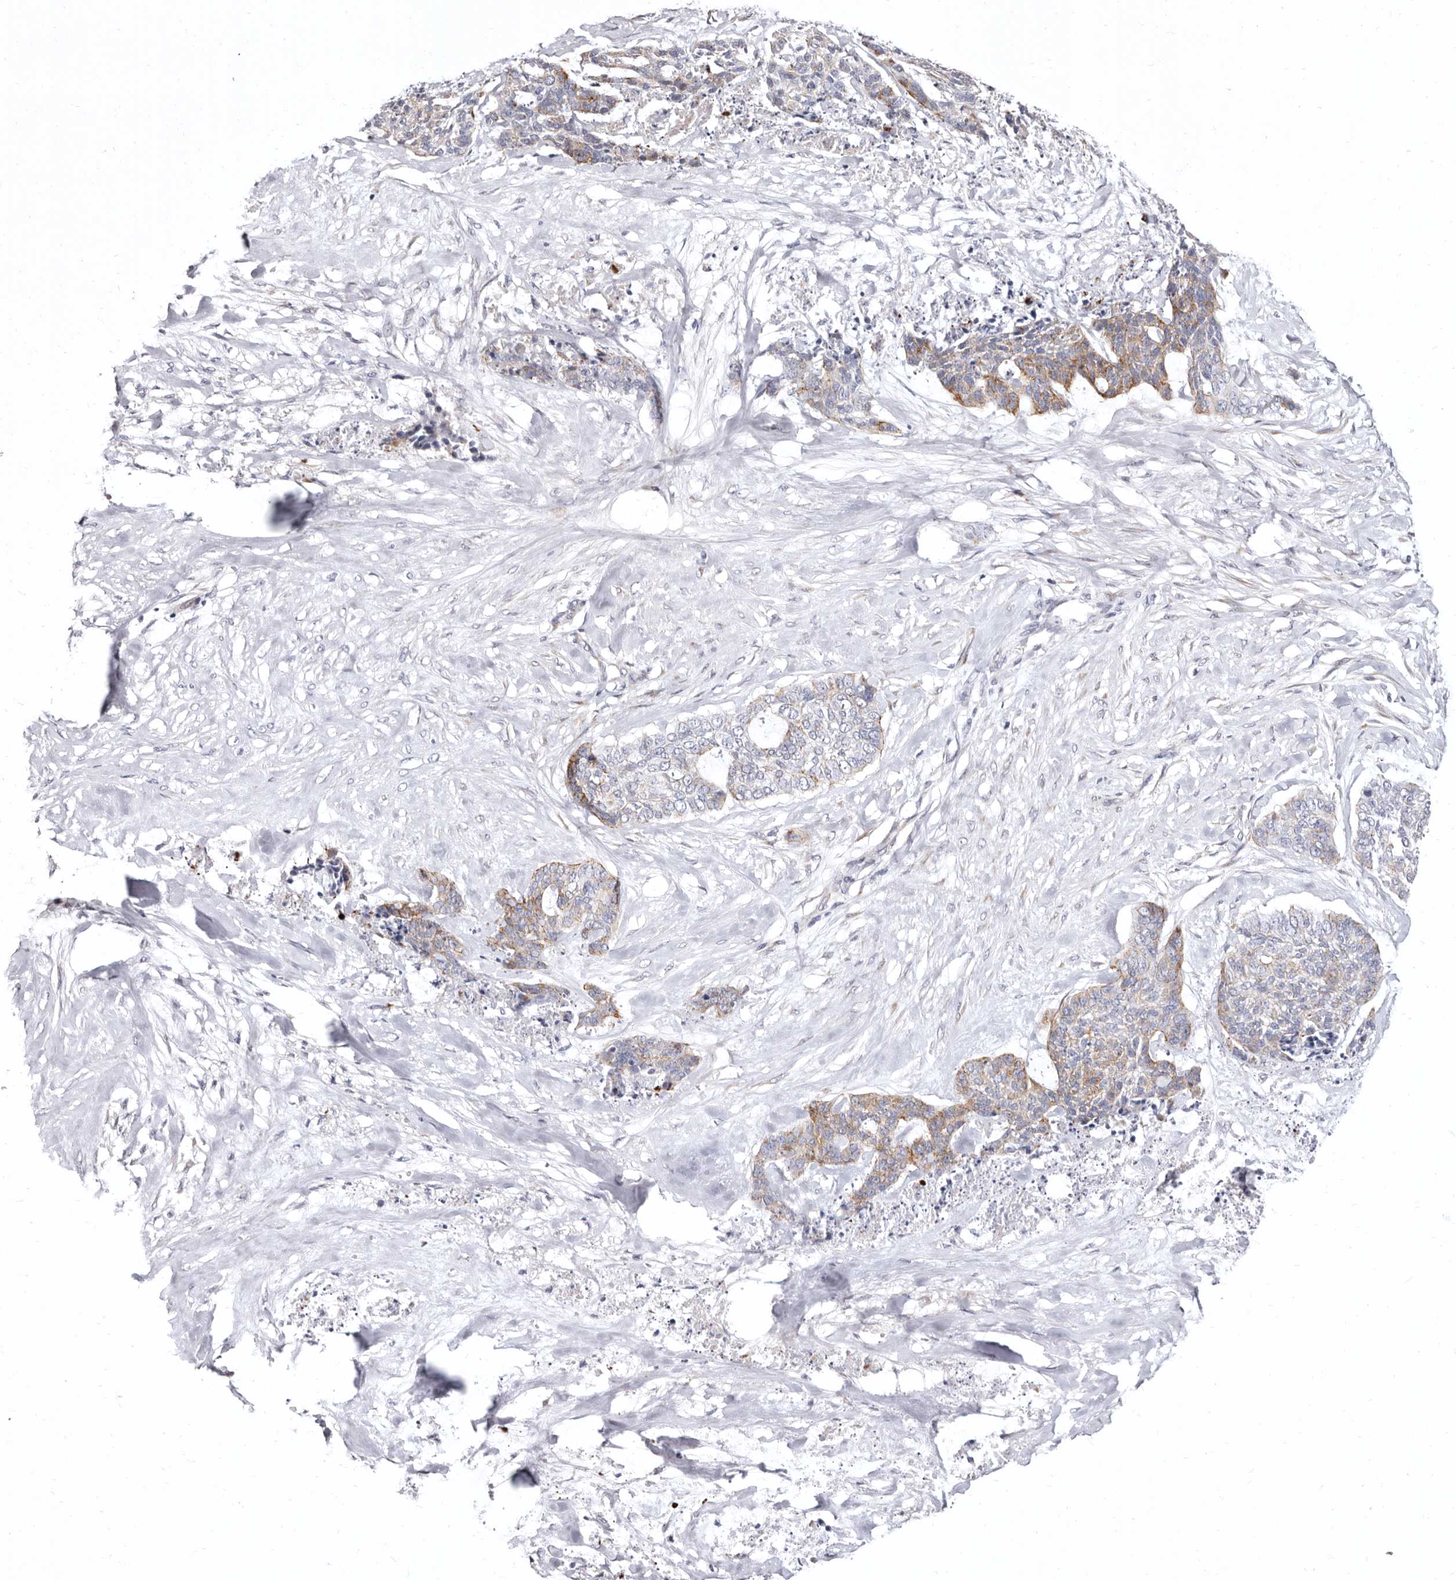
{"staining": {"intensity": "moderate", "quantity": ">75%", "location": "cytoplasmic/membranous"}, "tissue": "skin cancer", "cell_type": "Tumor cells", "image_type": "cancer", "snomed": [{"axis": "morphology", "description": "Basal cell carcinoma"}, {"axis": "topography", "description": "Skin"}], "caption": "IHC of human basal cell carcinoma (skin) shows medium levels of moderate cytoplasmic/membranous expression in about >75% of tumor cells.", "gene": "AIDA", "patient": {"sex": "female", "age": 64}}